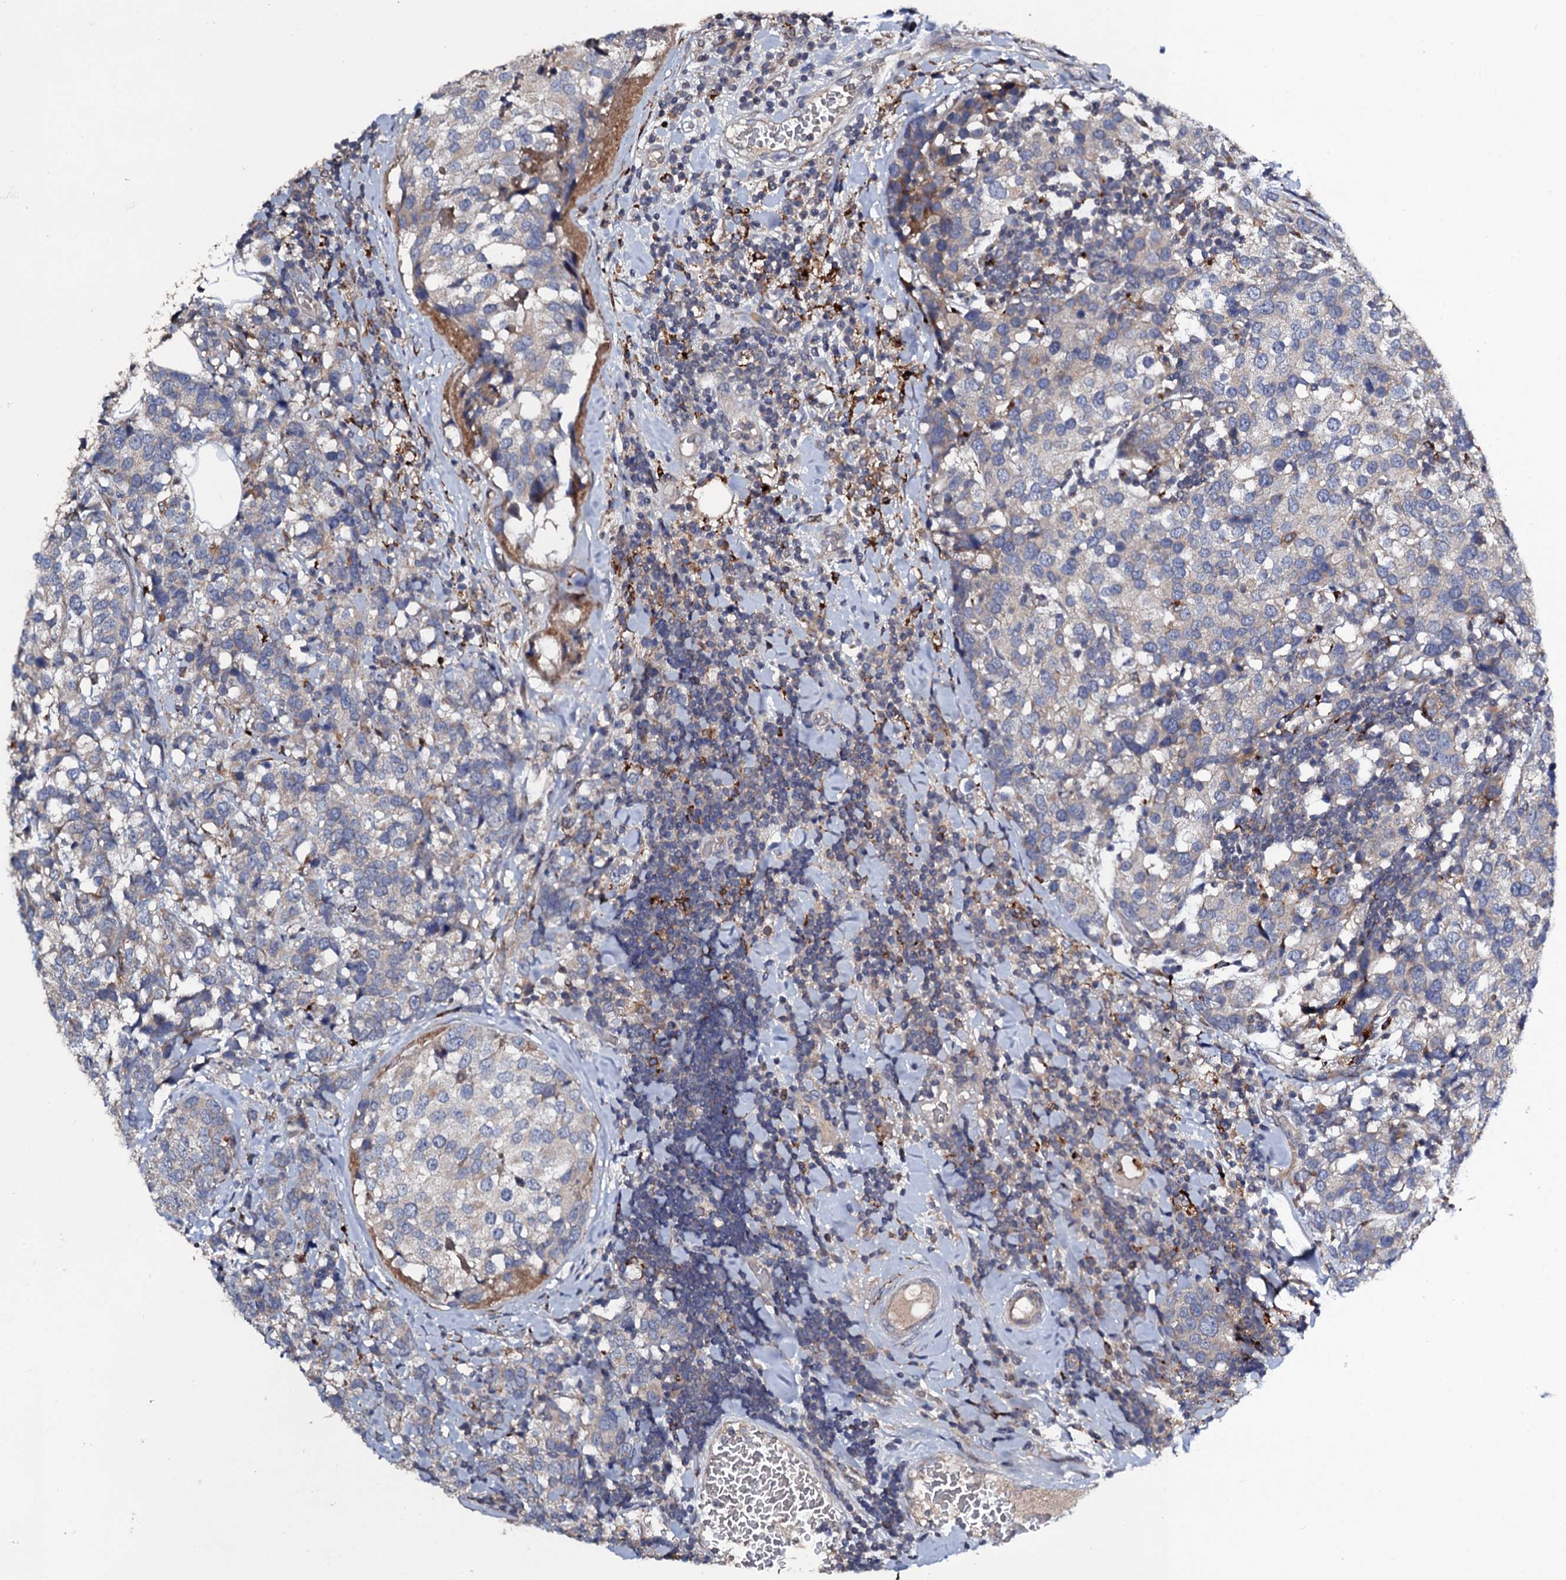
{"staining": {"intensity": "negative", "quantity": "none", "location": "none"}, "tissue": "breast cancer", "cell_type": "Tumor cells", "image_type": "cancer", "snomed": [{"axis": "morphology", "description": "Lobular carcinoma"}, {"axis": "topography", "description": "Breast"}], "caption": "Immunohistochemistry (IHC) of breast cancer (lobular carcinoma) displays no positivity in tumor cells.", "gene": "LRRC28", "patient": {"sex": "female", "age": 59}}